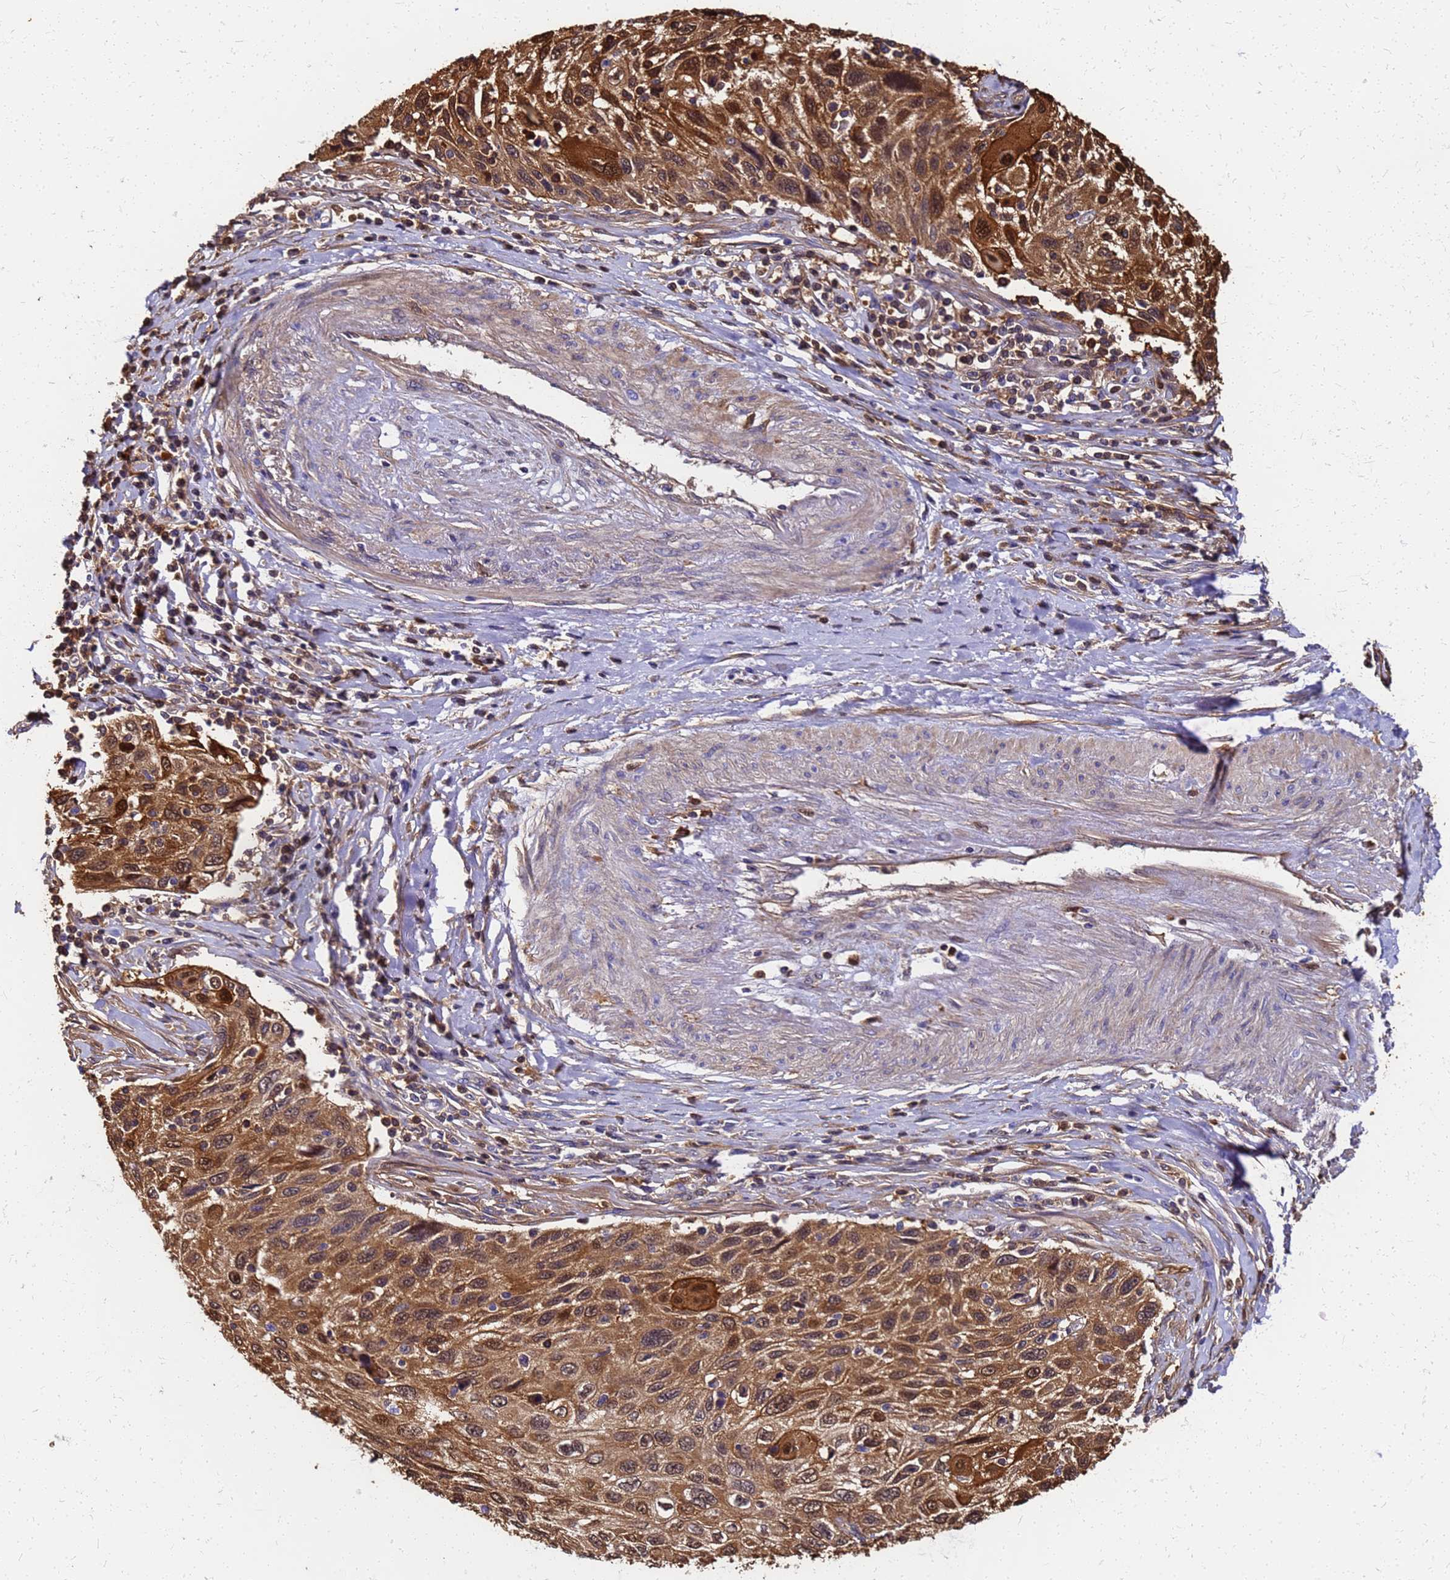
{"staining": {"intensity": "strong", "quantity": ">75%", "location": "cytoplasmic/membranous,nuclear"}, "tissue": "cervical cancer", "cell_type": "Tumor cells", "image_type": "cancer", "snomed": [{"axis": "morphology", "description": "Squamous cell carcinoma, NOS"}, {"axis": "topography", "description": "Cervix"}], "caption": "Brown immunohistochemical staining in human cervical cancer (squamous cell carcinoma) demonstrates strong cytoplasmic/membranous and nuclear staining in about >75% of tumor cells.", "gene": "S100A11", "patient": {"sex": "female", "age": 70}}